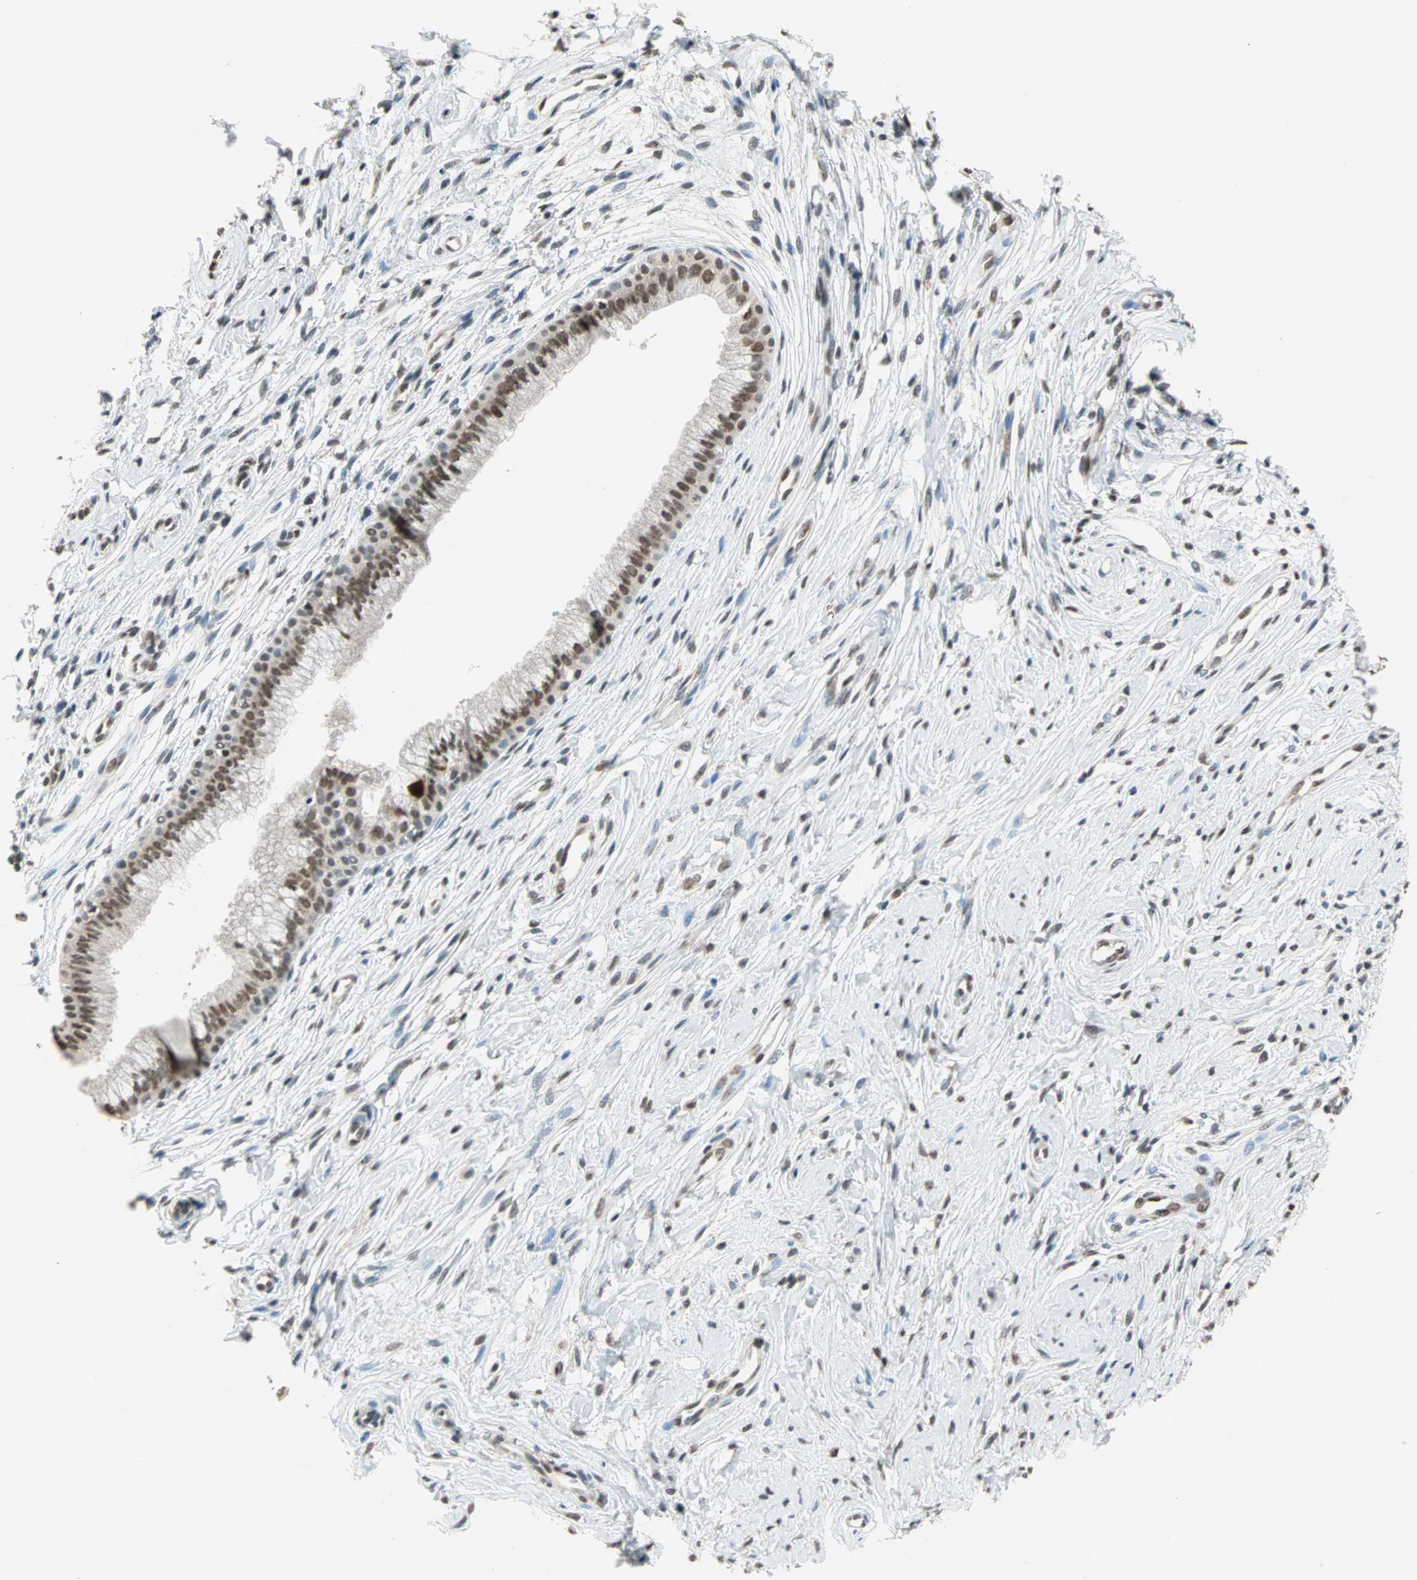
{"staining": {"intensity": "moderate", "quantity": ">75%", "location": "nuclear"}, "tissue": "cervix", "cell_type": "Glandular cells", "image_type": "normal", "snomed": [{"axis": "morphology", "description": "Normal tissue, NOS"}, {"axis": "topography", "description": "Cervix"}], "caption": "Immunohistochemistry (IHC) image of benign cervix: human cervix stained using IHC shows medium levels of moderate protein expression localized specifically in the nuclear of glandular cells, appearing as a nuclear brown color.", "gene": "DAZAP1", "patient": {"sex": "female", "age": 39}}